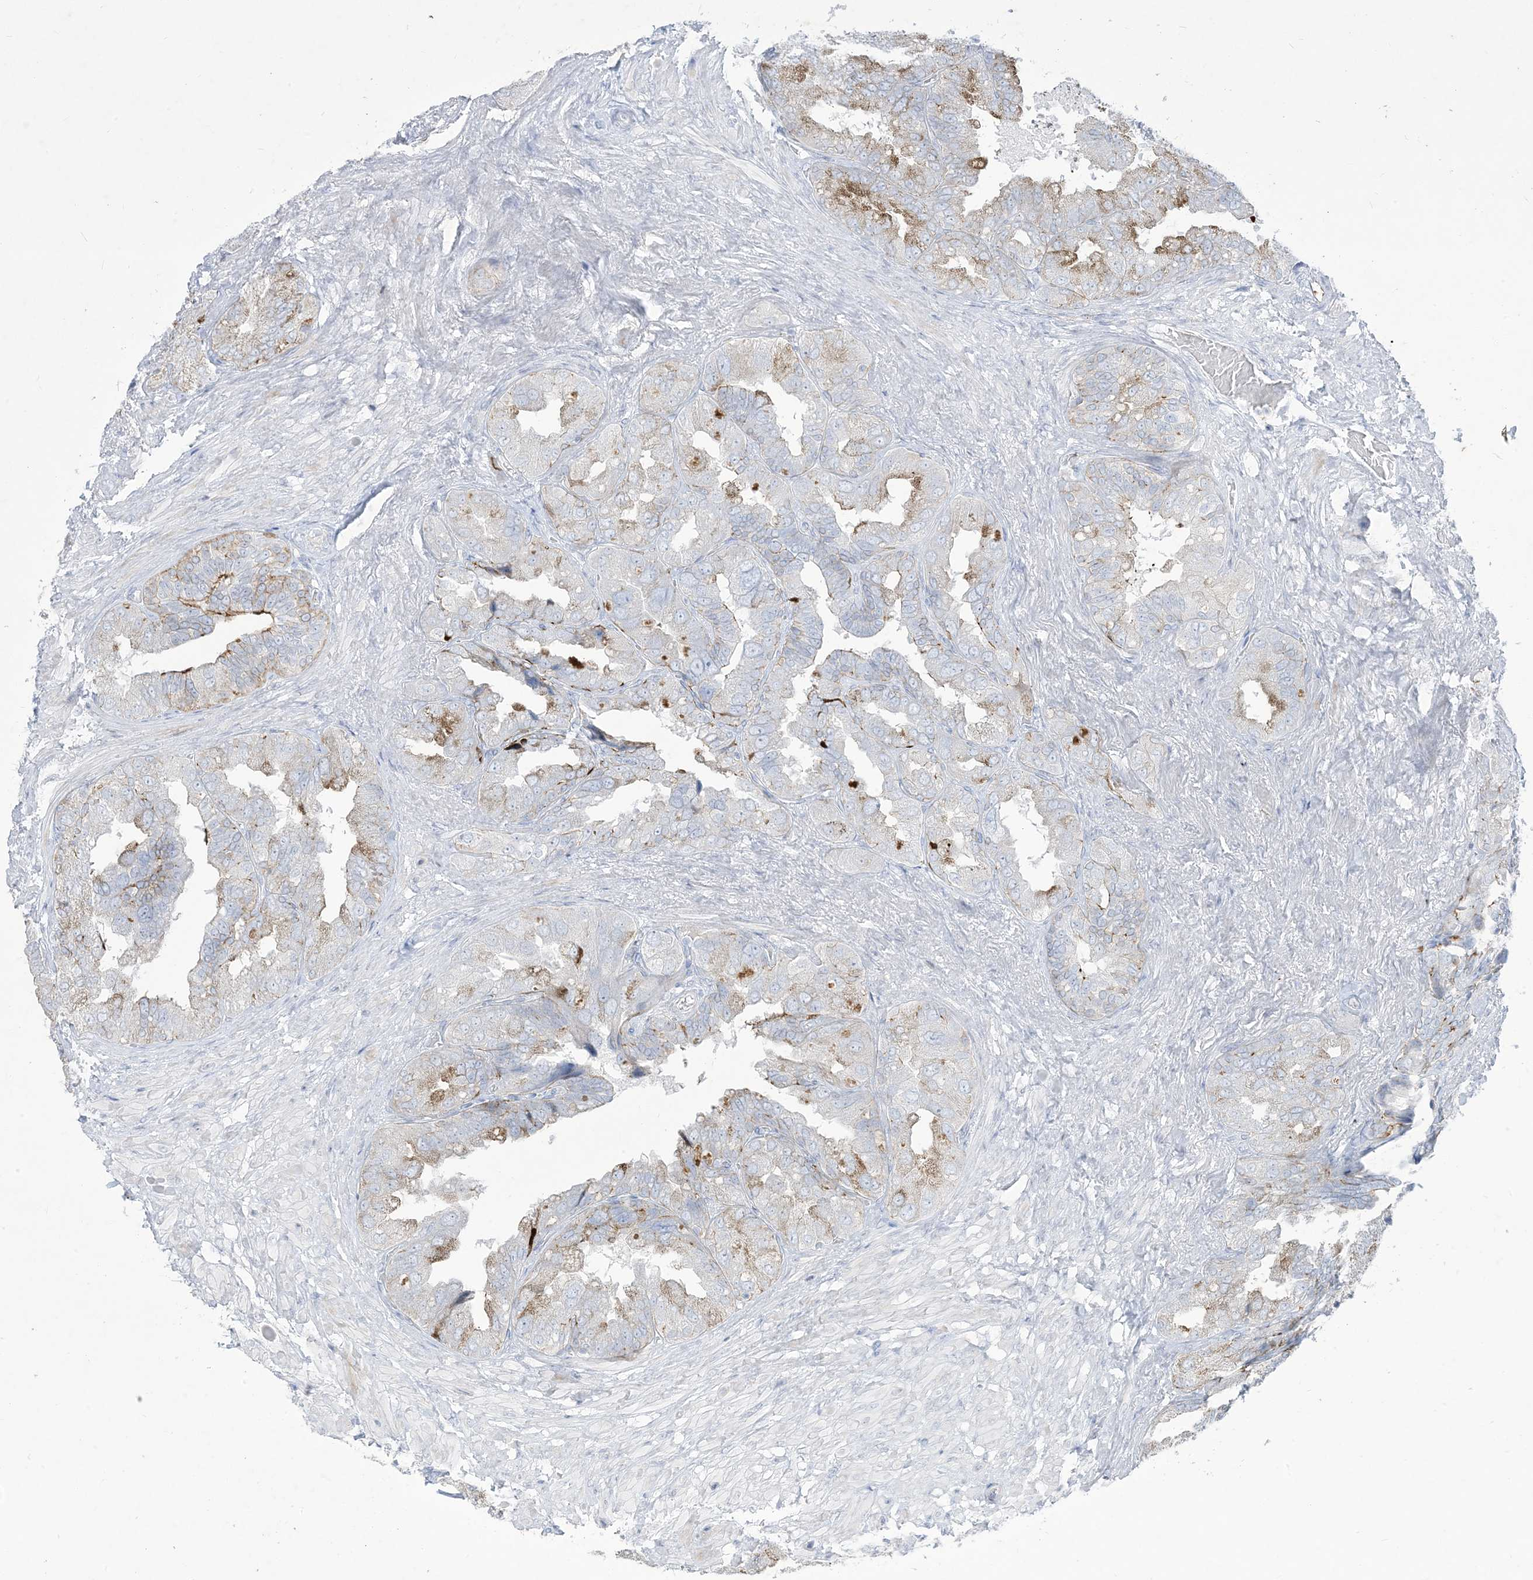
{"staining": {"intensity": "moderate", "quantity": "<25%", "location": "cytoplasmic/membranous"}, "tissue": "seminal vesicle", "cell_type": "Glandular cells", "image_type": "normal", "snomed": [{"axis": "morphology", "description": "Normal tissue, NOS"}, {"axis": "topography", "description": "Seminal veicle"}, {"axis": "topography", "description": "Peripheral nerve tissue"}], "caption": "Brown immunohistochemical staining in benign human seminal vesicle reveals moderate cytoplasmic/membranous expression in approximately <25% of glandular cells. (DAB IHC, brown staining for protein, blue staining for nuclei).", "gene": "B3GNT7", "patient": {"sex": "male", "age": 63}}